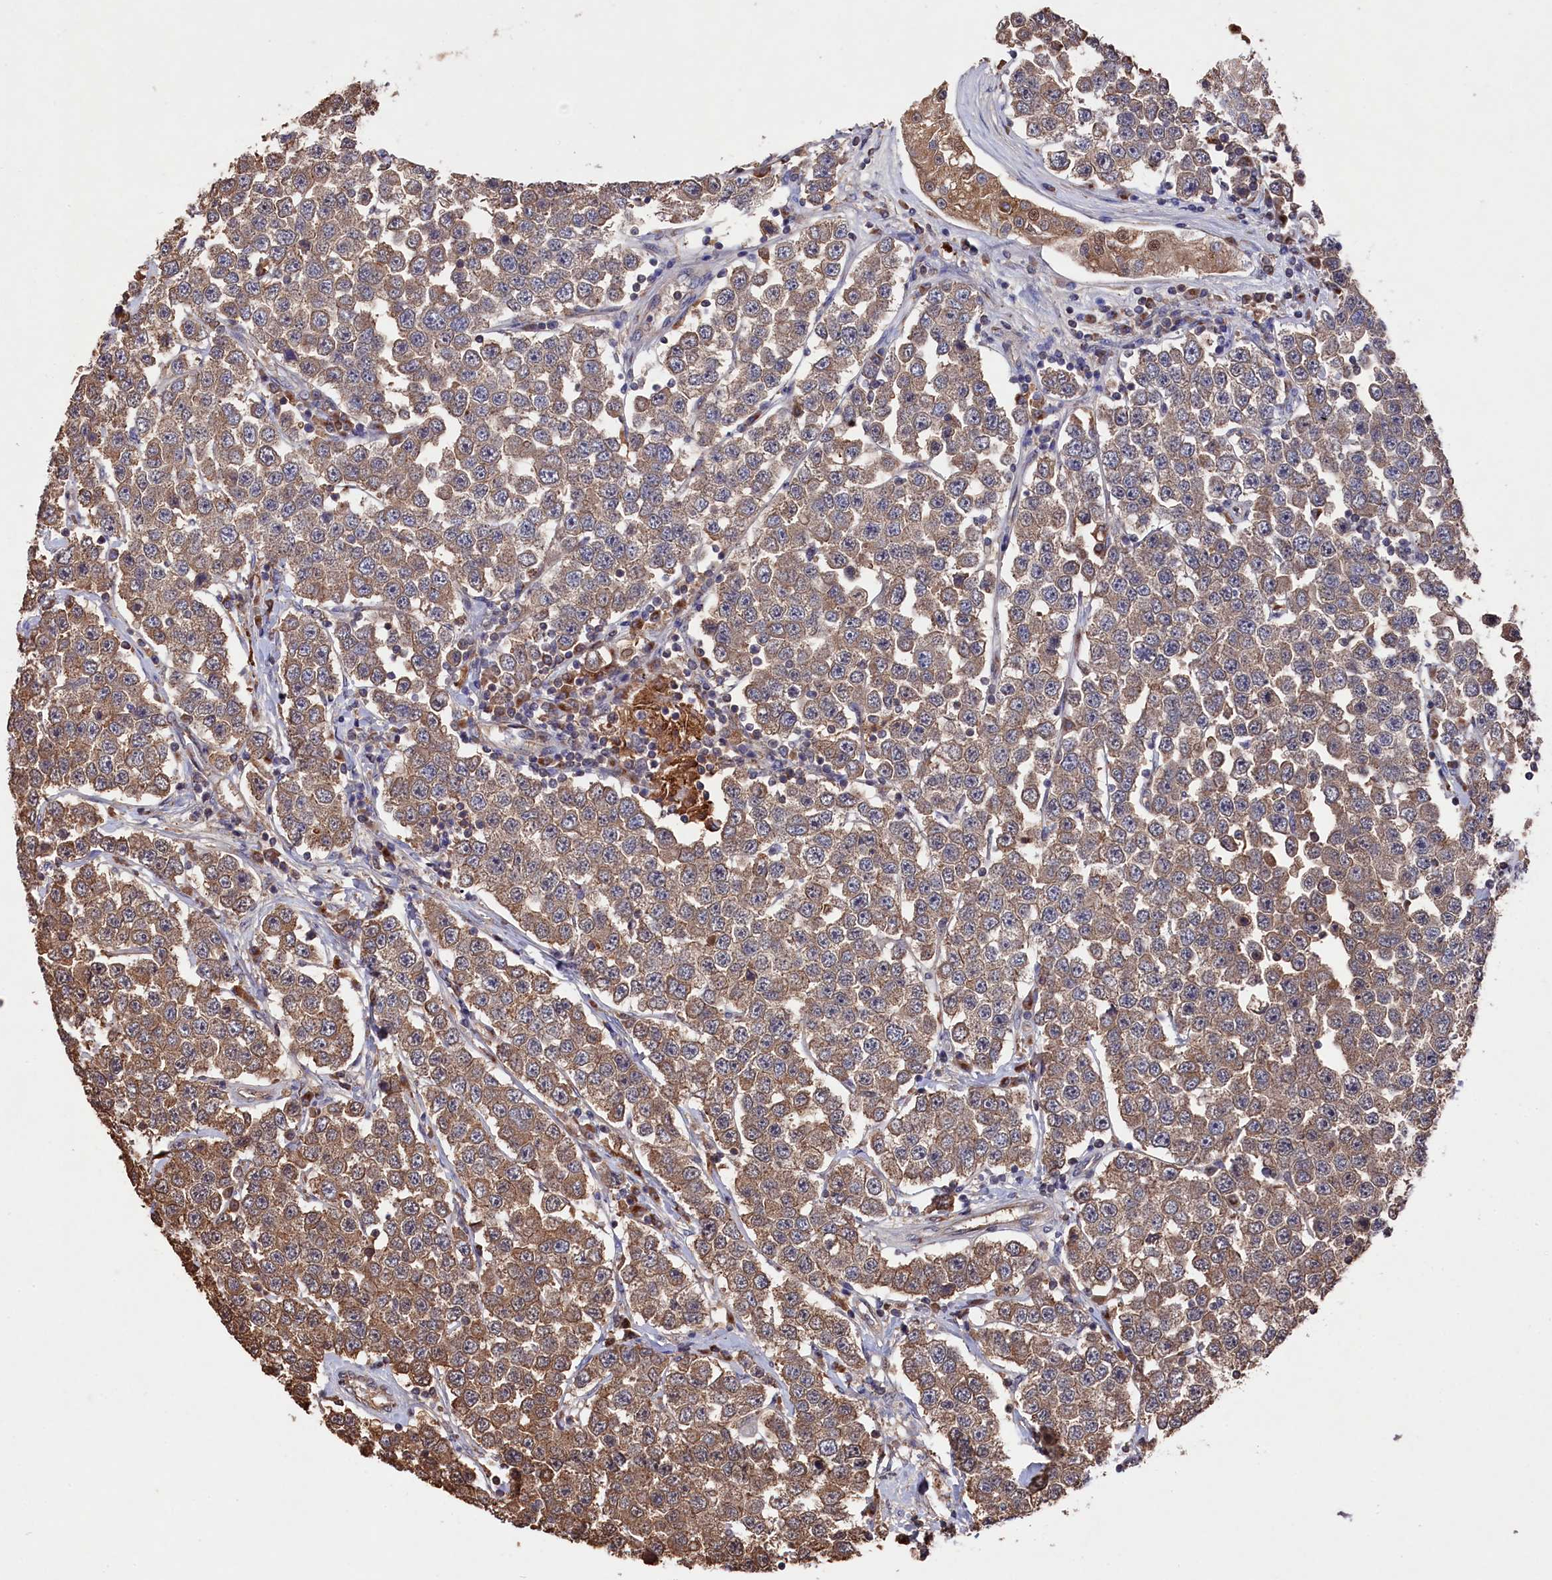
{"staining": {"intensity": "moderate", "quantity": ">75%", "location": "cytoplasmic/membranous"}, "tissue": "testis cancer", "cell_type": "Tumor cells", "image_type": "cancer", "snomed": [{"axis": "morphology", "description": "Seminoma, NOS"}, {"axis": "topography", "description": "Testis"}], "caption": "Immunohistochemical staining of human seminoma (testis) reveals moderate cytoplasmic/membranous protein staining in approximately >75% of tumor cells.", "gene": "NAA60", "patient": {"sex": "male", "age": 28}}